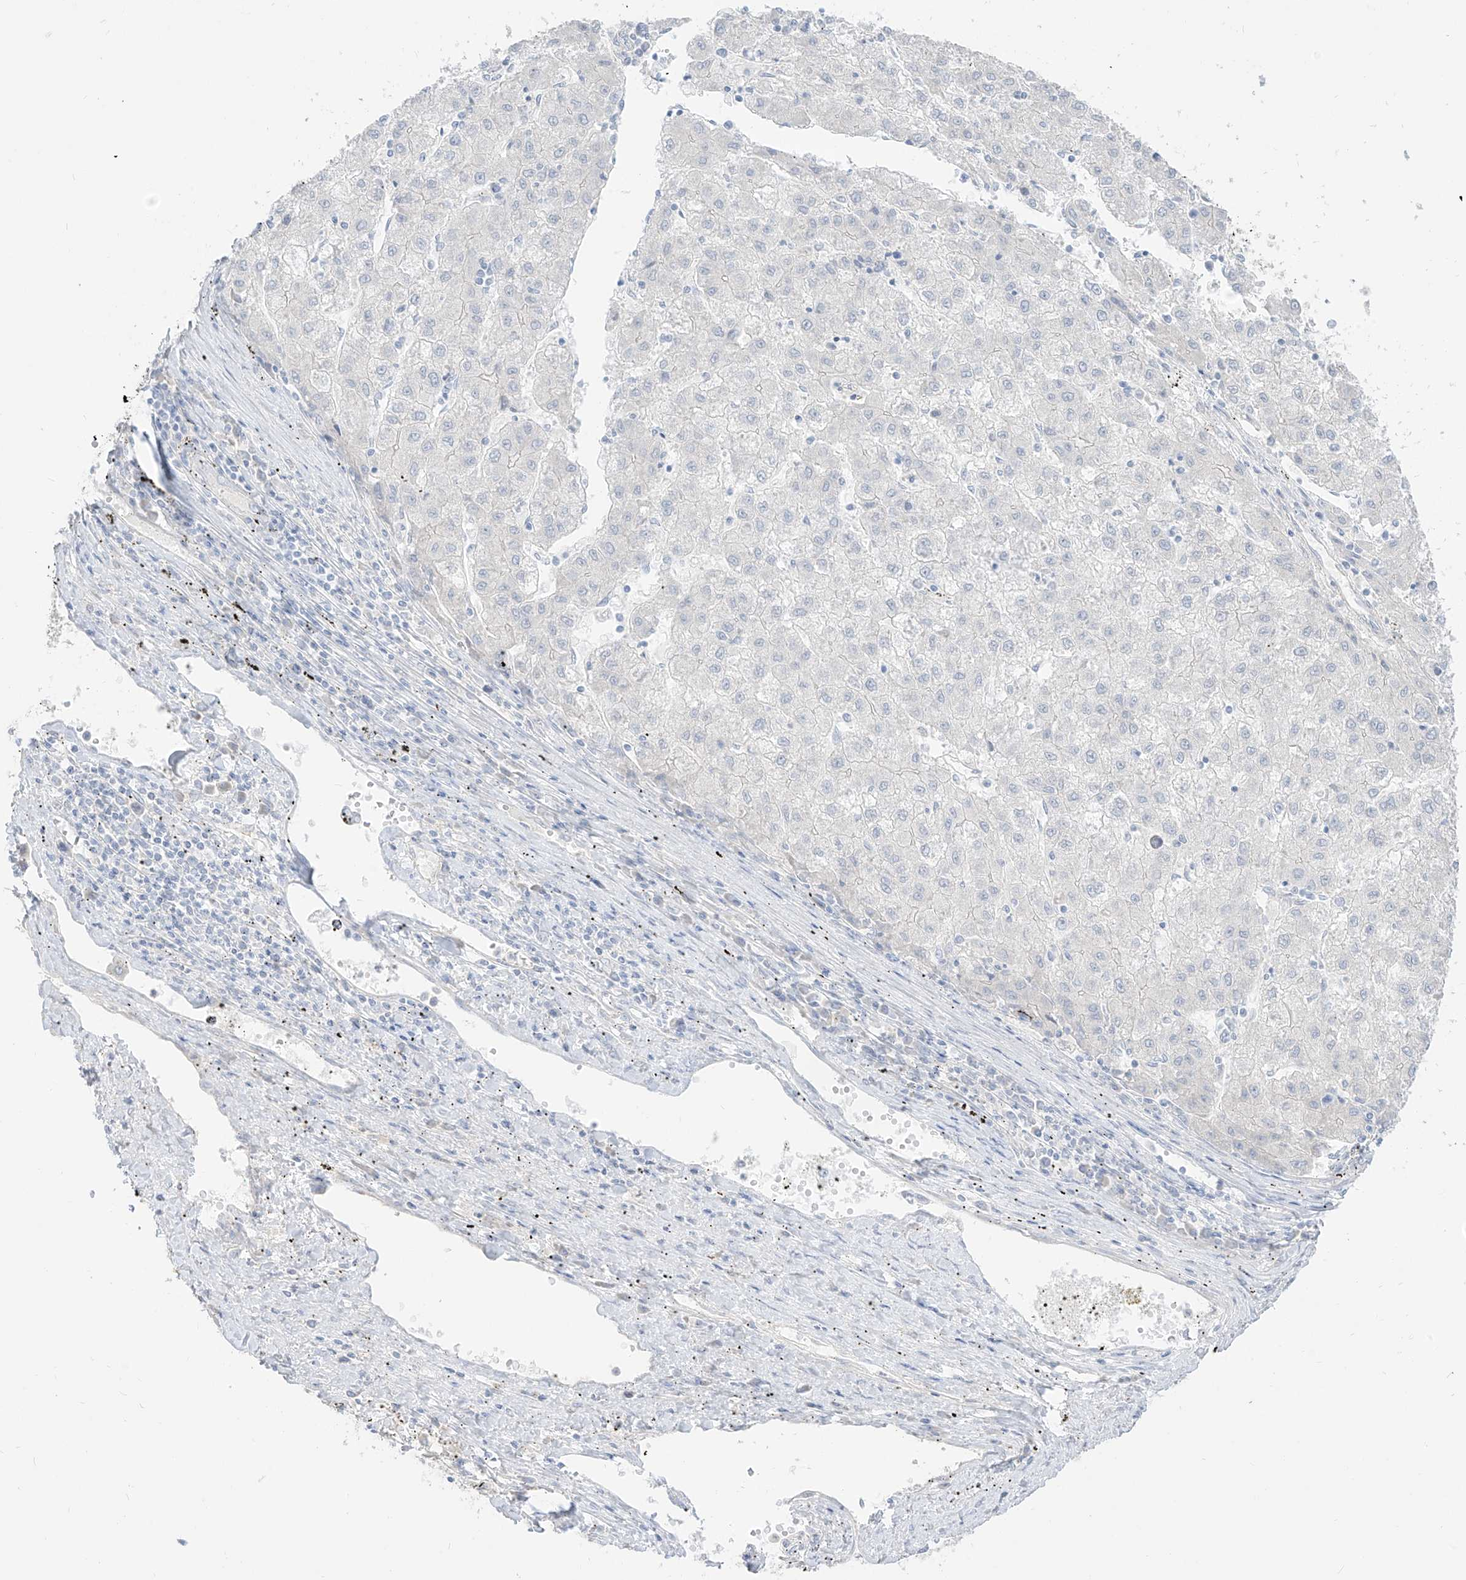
{"staining": {"intensity": "negative", "quantity": "none", "location": "none"}, "tissue": "liver cancer", "cell_type": "Tumor cells", "image_type": "cancer", "snomed": [{"axis": "morphology", "description": "Carcinoma, Hepatocellular, NOS"}, {"axis": "topography", "description": "Liver"}], "caption": "Protein analysis of liver hepatocellular carcinoma demonstrates no significant staining in tumor cells. The staining was performed using DAB (3,3'-diaminobenzidine) to visualize the protein expression in brown, while the nuclei were stained in blue with hematoxylin (Magnification: 20x).", "gene": "ARHGEF40", "patient": {"sex": "male", "age": 72}}